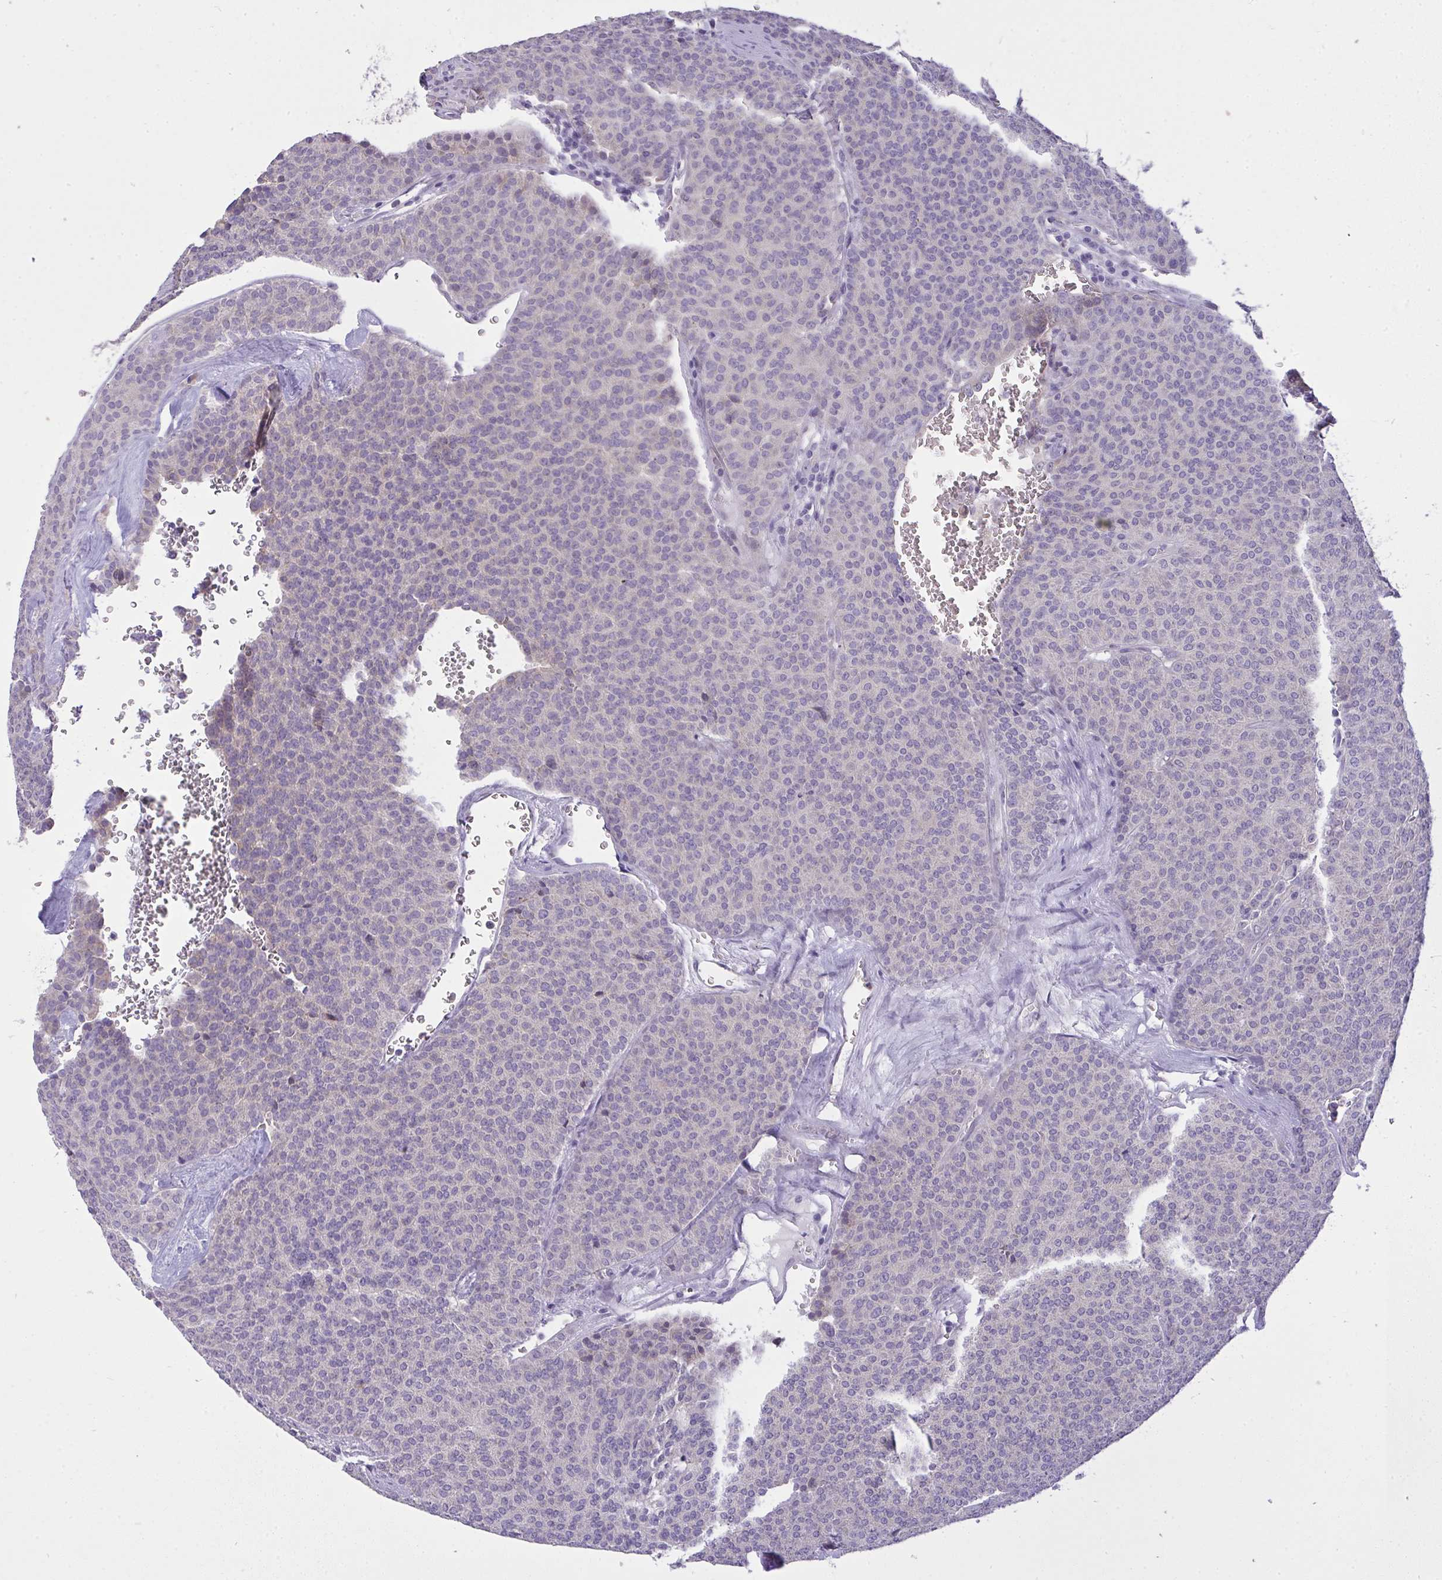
{"staining": {"intensity": "negative", "quantity": "none", "location": "none"}, "tissue": "carcinoid", "cell_type": "Tumor cells", "image_type": "cancer", "snomed": [{"axis": "morphology", "description": "Carcinoid, malignant, NOS"}, {"axis": "topography", "description": "Lung"}], "caption": "Tumor cells show no significant protein expression in carcinoid (malignant).", "gene": "VGLL3", "patient": {"sex": "male", "age": 61}}